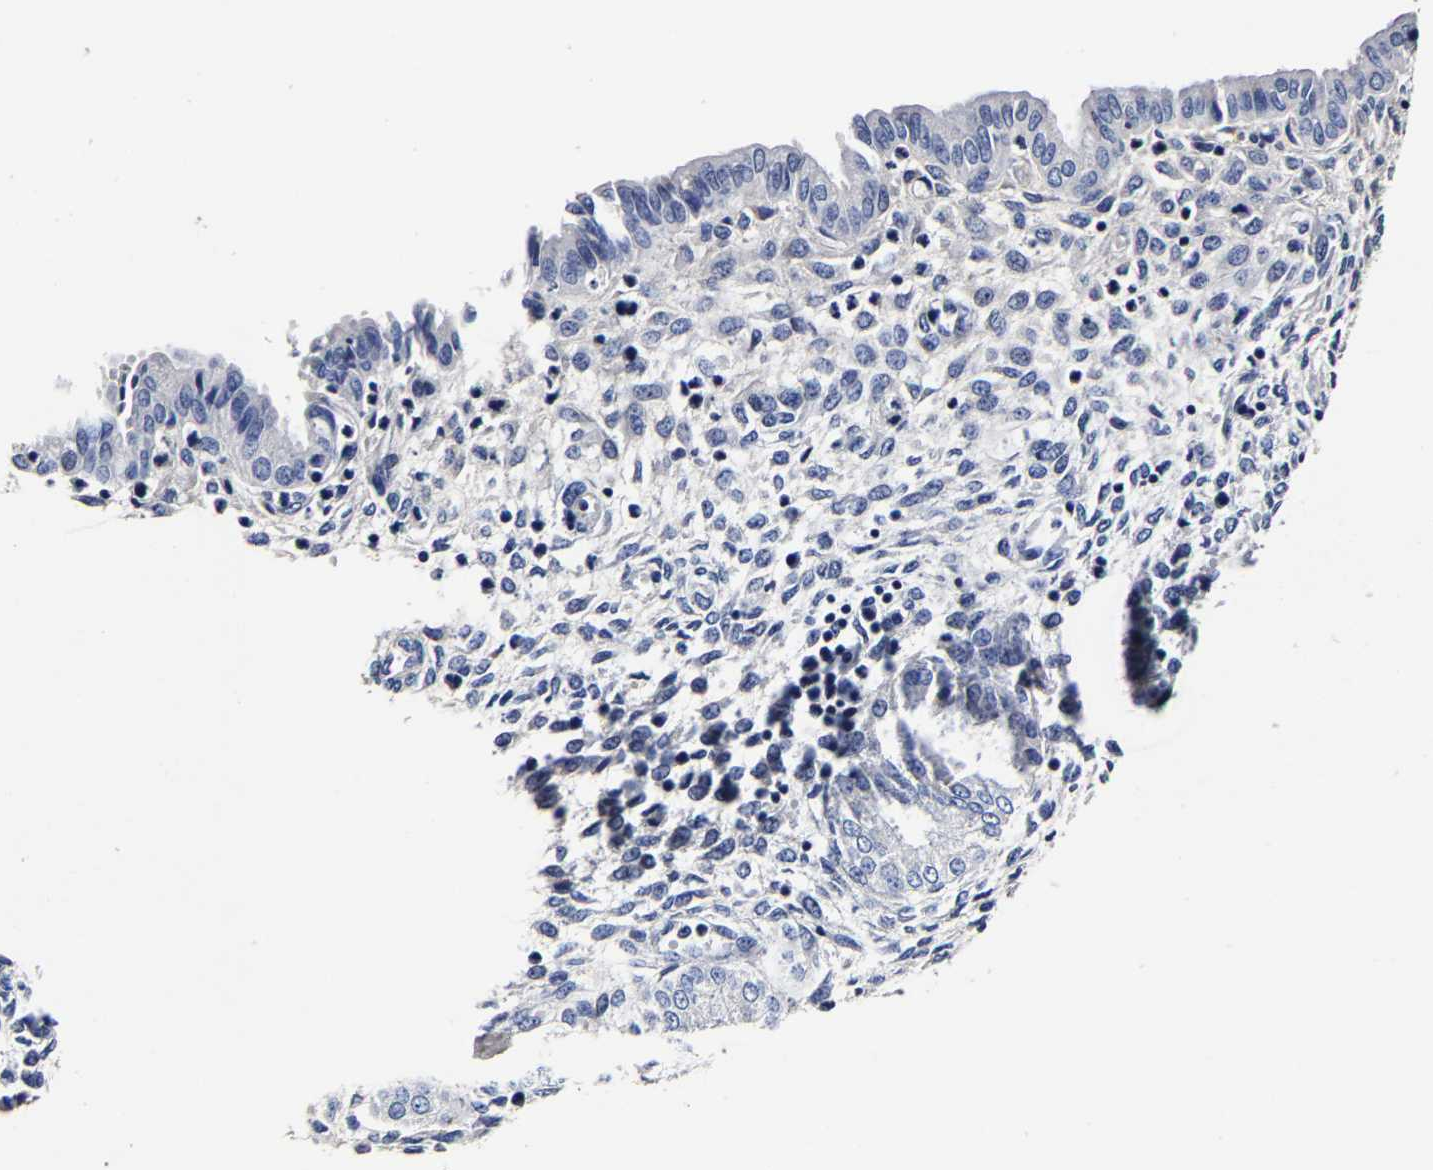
{"staining": {"intensity": "negative", "quantity": "none", "location": "none"}, "tissue": "endometrium", "cell_type": "Cells in endometrial stroma", "image_type": "normal", "snomed": [{"axis": "morphology", "description": "Normal tissue, NOS"}, {"axis": "topography", "description": "Endometrium"}], "caption": "High power microscopy micrograph of an immunohistochemistry histopathology image of benign endometrium, revealing no significant expression in cells in endometrial stroma.", "gene": "AKAP4", "patient": {"sex": "female", "age": 33}}